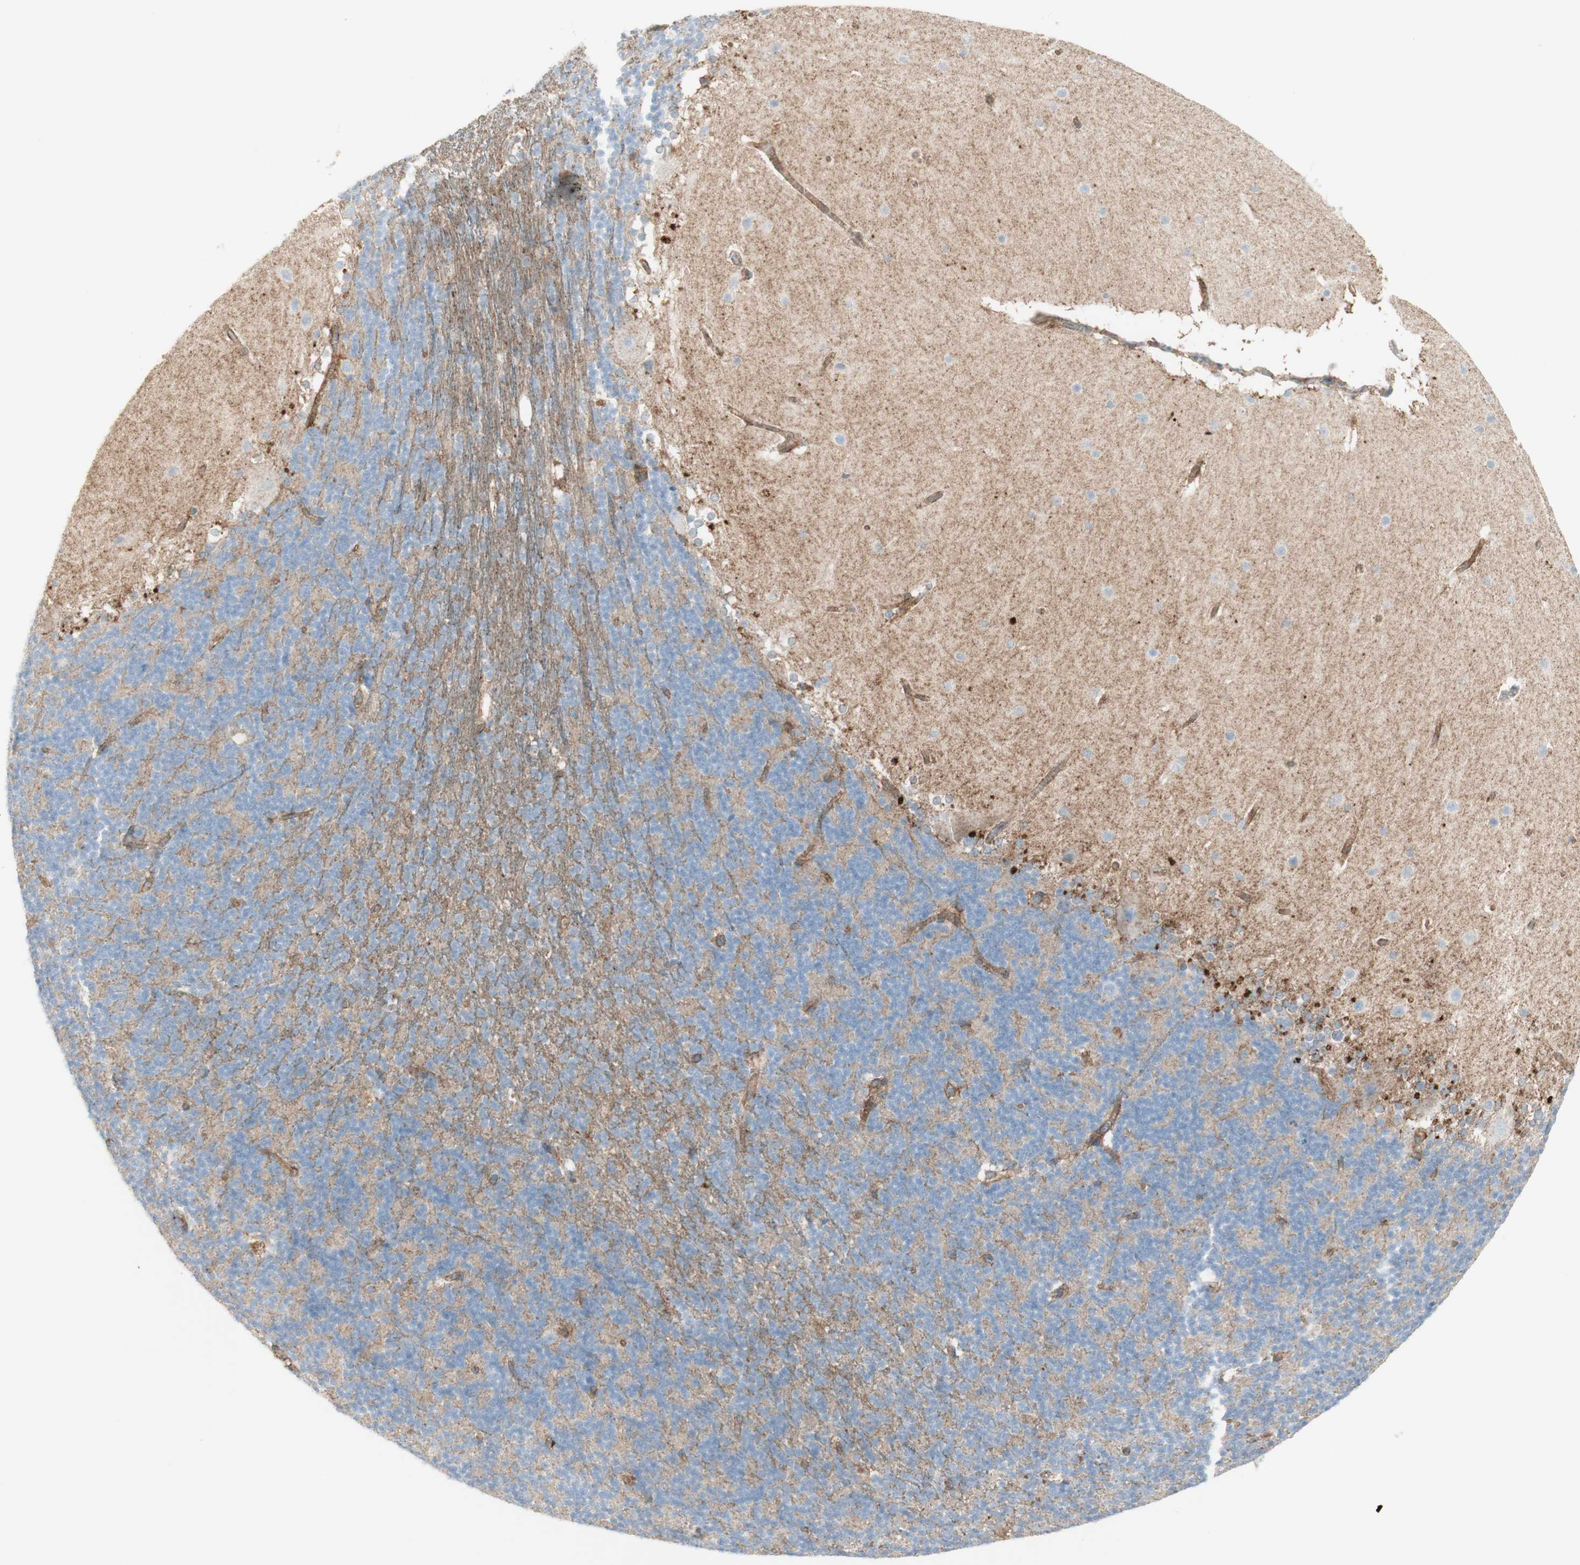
{"staining": {"intensity": "negative", "quantity": "none", "location": "none"}, "tissue": "cerebellum", "cell_type": "Cells in granular layer", "image_type": "normal", "snomed": [{"axis": "morphology", "description": "Normal tissue, NOS"}, {"axis": "topography", "description": "Cerebellum"}], "caption": "A histopathology image of cerebellum stained for a protein reveals no brown staining in cells in granular layer. (DAB (3,3'-diaminobenzidine) IHC with hematoxylin counter stain).", "gene": "MYO6", "patient": {"sex": "female", "age": 19}}